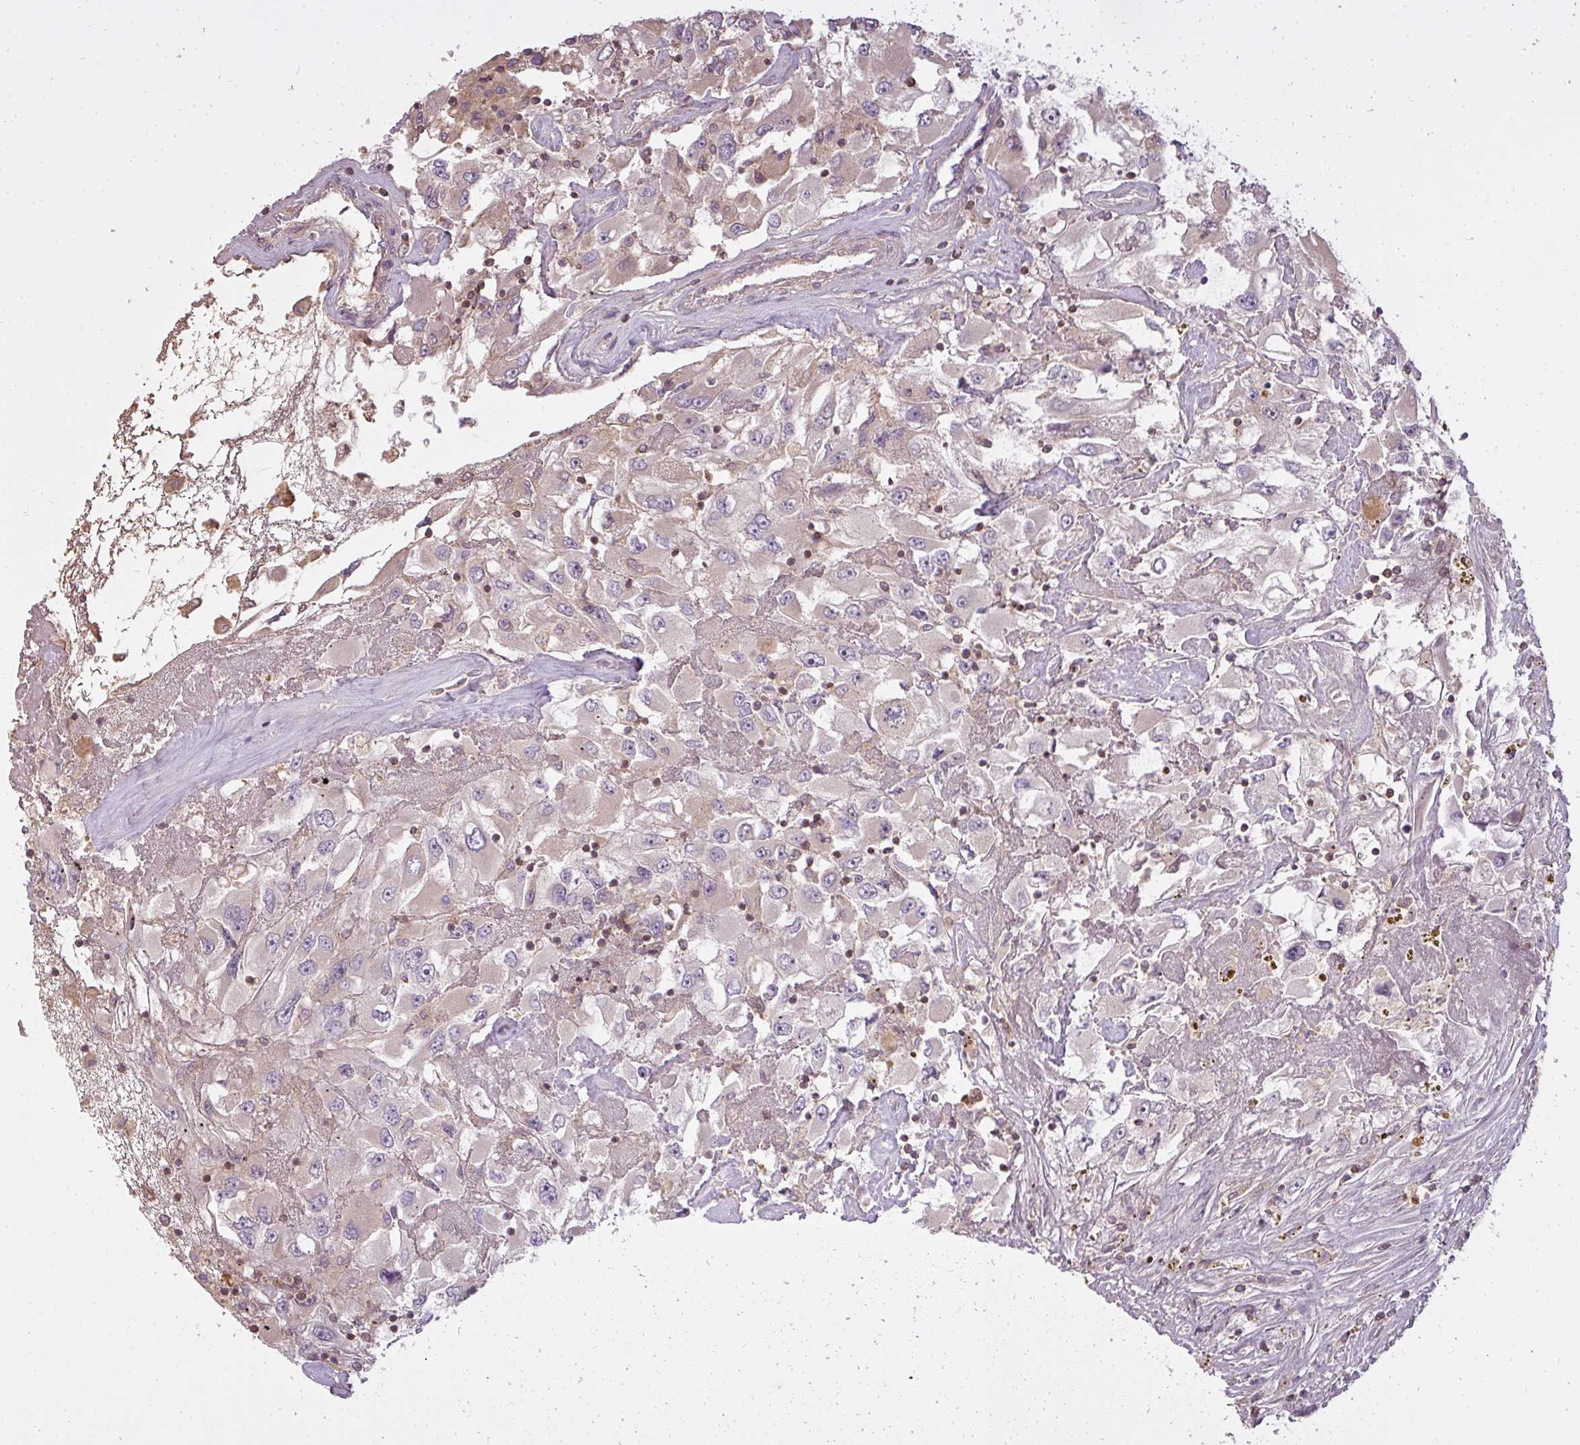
{"staining": {"intensity": "negative", "quantity": "none", "location": "none"}, "tissue": "renal cancer", "cell_type": "Tumor cells", "image_type": "cancer", "snomed": [{"axis": "morphology", "description": "Adenocarcinoma, NOS"}, {"axis": "topography", "description": "Kidney"}], "caption": "There is no significant staining in tumor cells of renal cancer.", "gene": "STK4", "patient": {"sex": "female", "age": 52}}